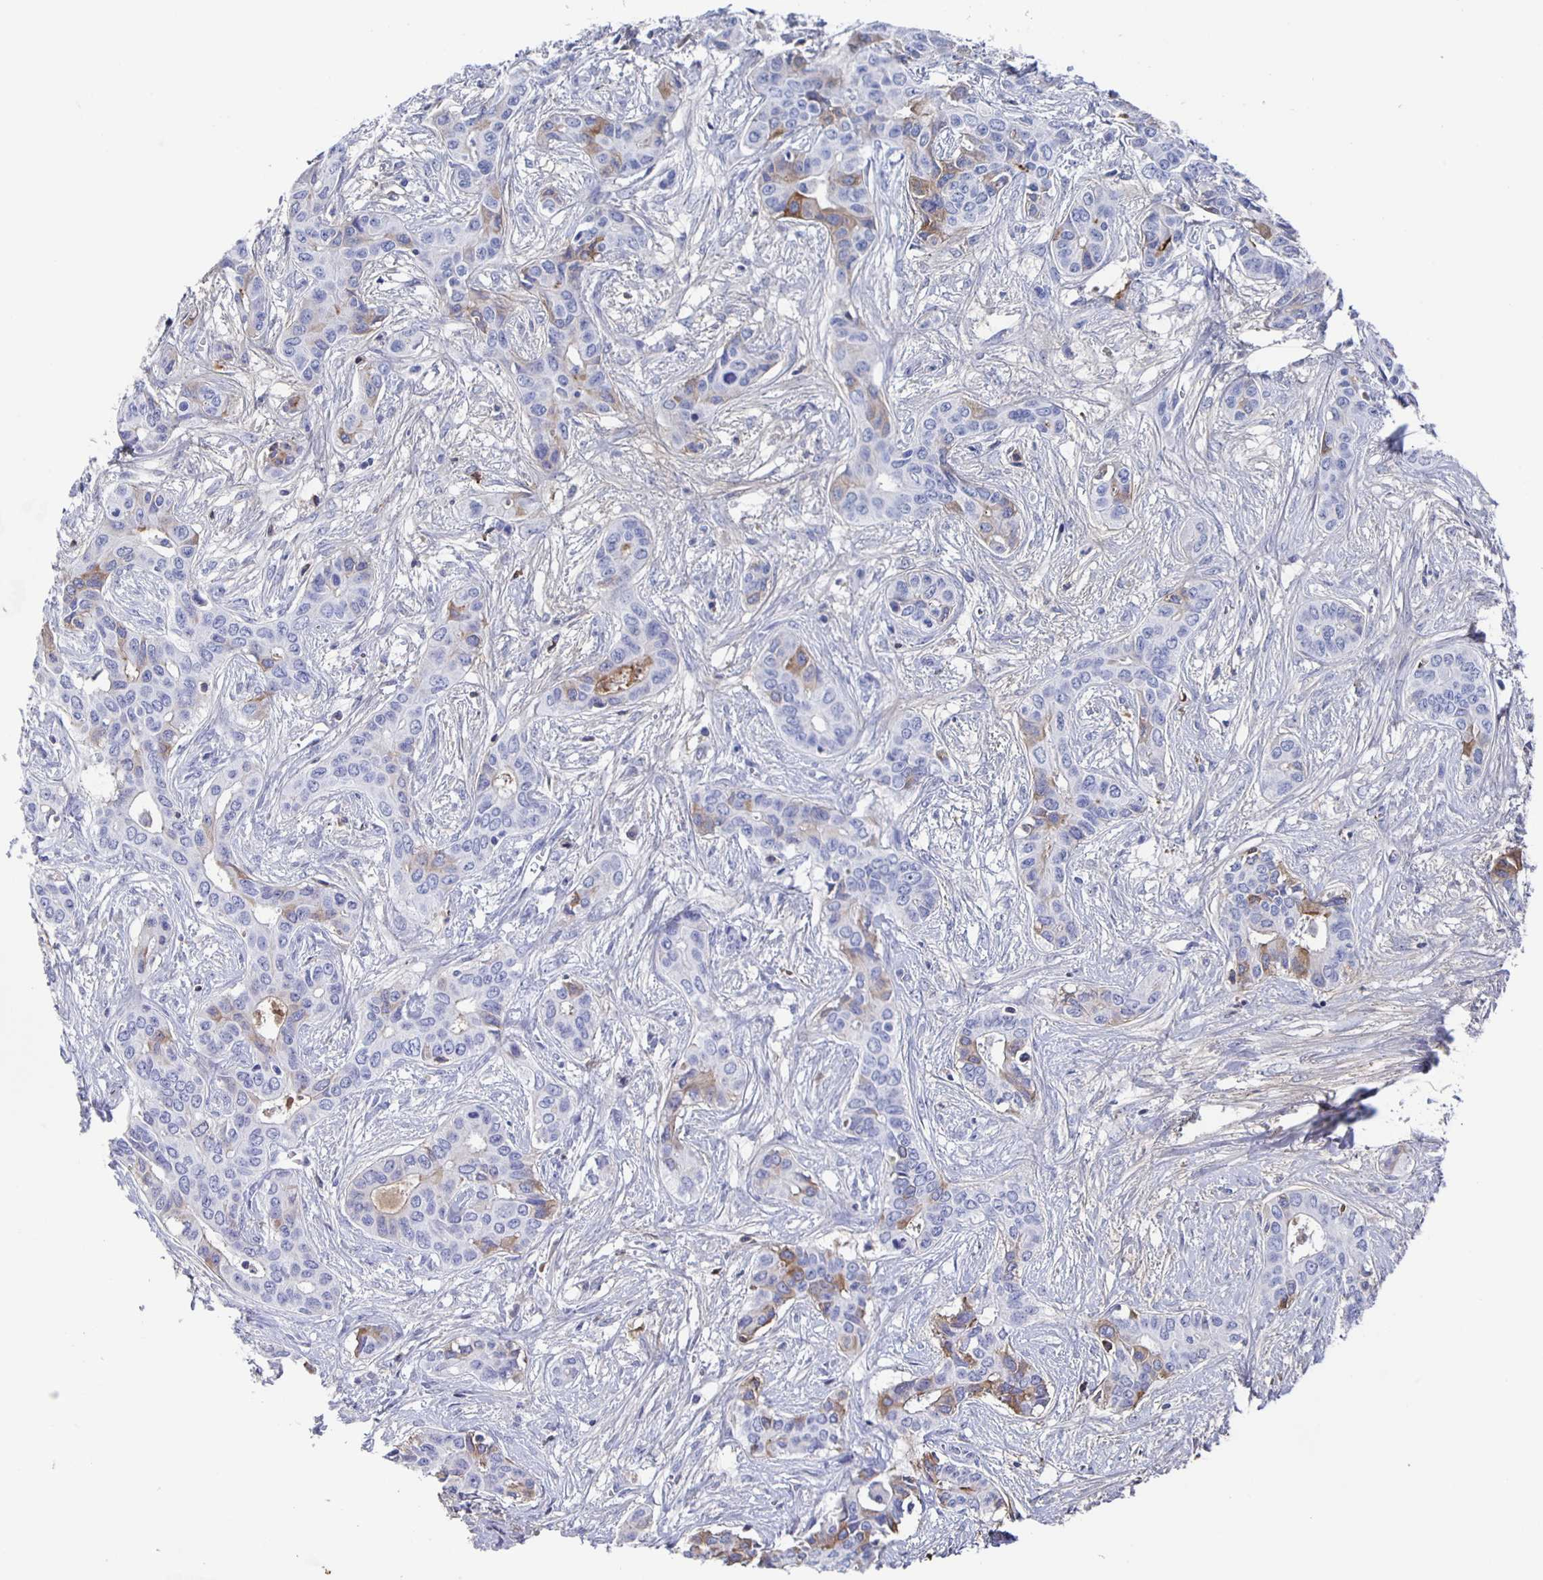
{"staining": {"intensity": "weak", "quantity": "<25%", "location": "cytoplasmic/membranous"}, "tissue": "liver cancer", "cell_type": "Tumor cells", "image_type": "cancer", "snomed": [{"axis": "morphology", "description": "Cholangiocarcinoma"}, {"axis": "topography", "description": "Liver"}], "caption": "This histopathology image is of liver cancer stained with immunohistochemistry (IHC) to label a protein in brown with the nuclei are counter-stained blue. There is no expression in tumor cells.", "gene": "FGA", "patient": {"sex": "female", "age": 65}}